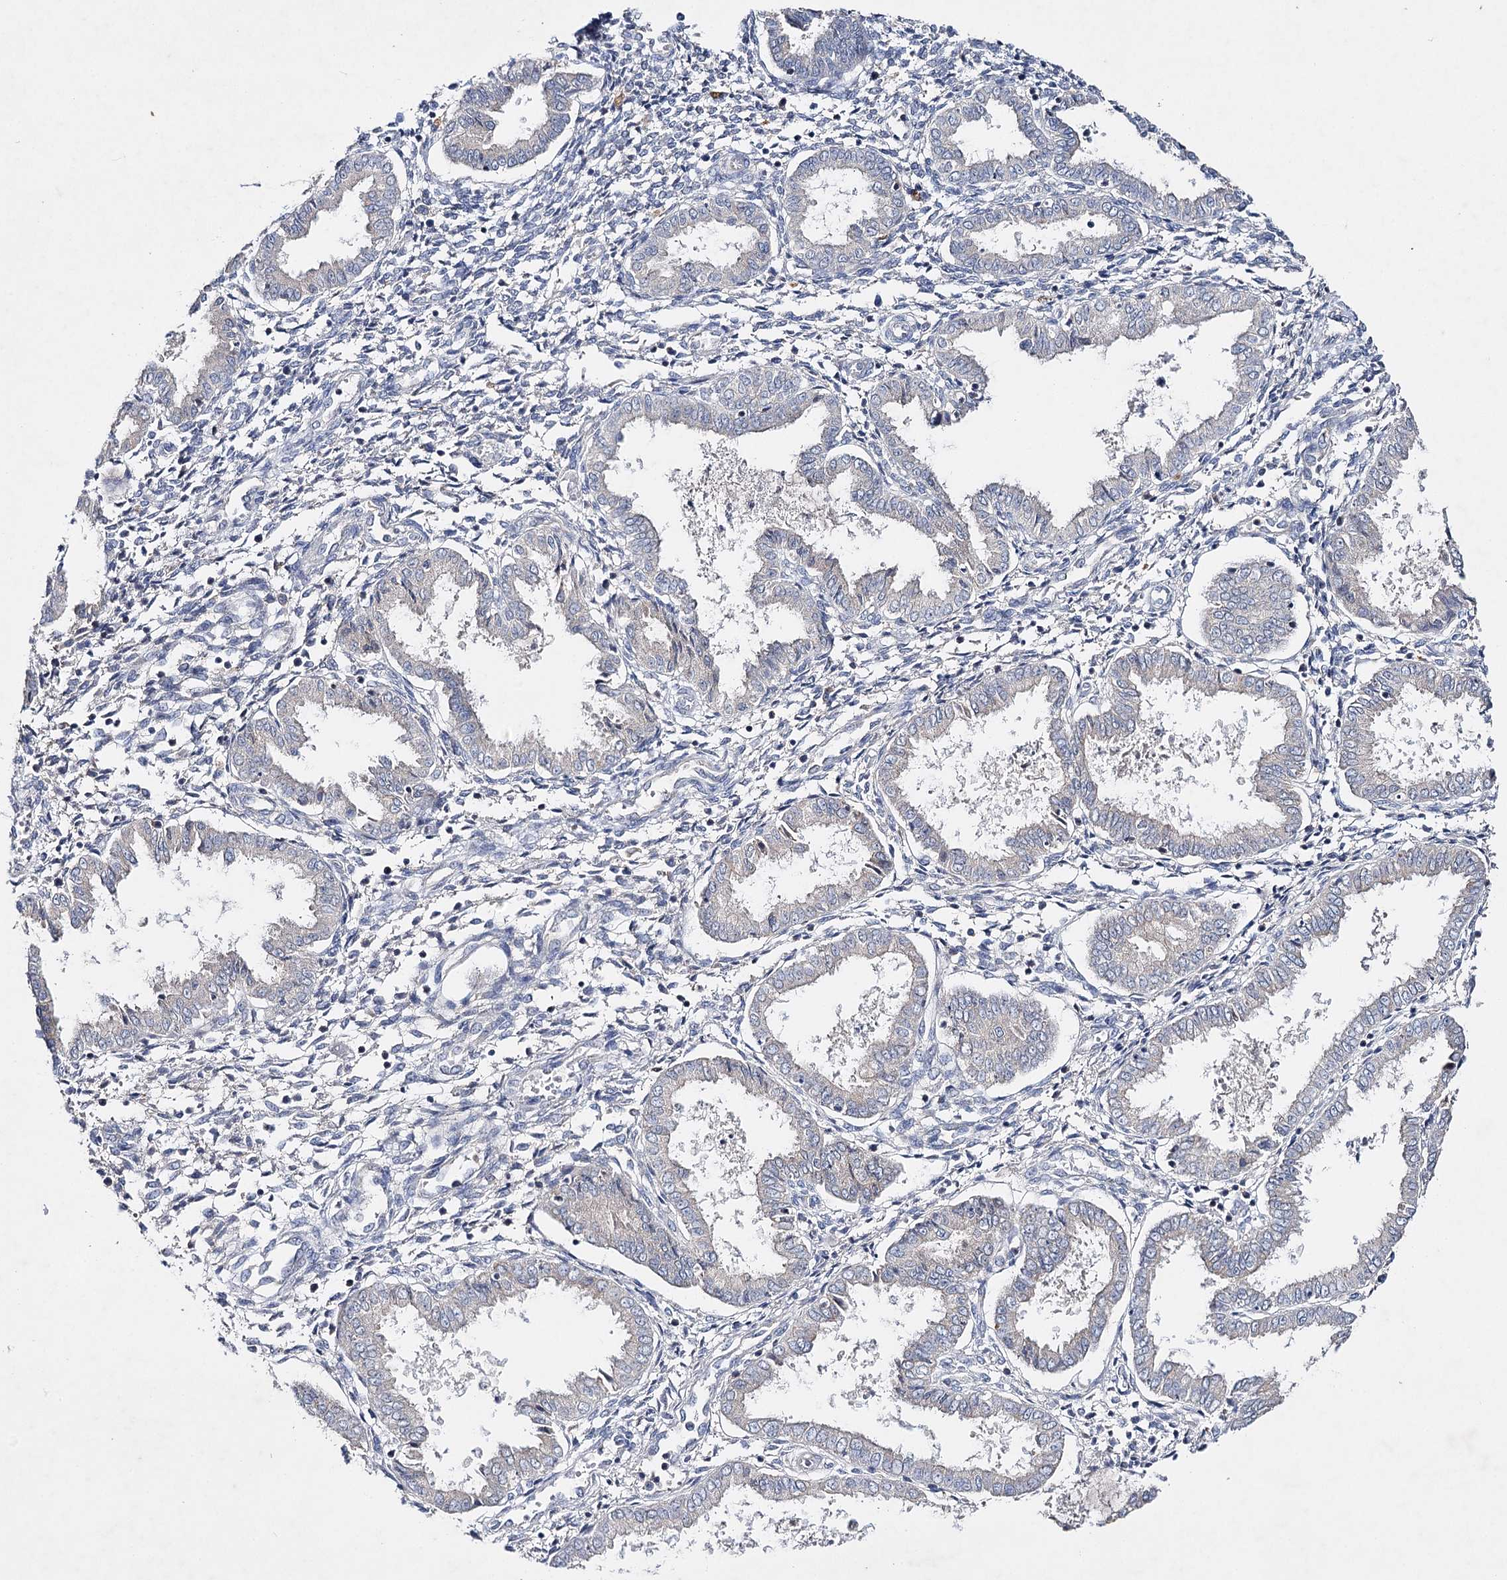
{"staining": {"intensity": "negative", "quantity": "none", "location": "none"}, "tissue": "endometrium", "cell_type": "Cells in endometrial stroma", "image_type": "normal", "snomed": [{"axis": "morphology", "description": "Normal tissue, NOS"}, {"axis": "topography", "description": "Endometrium"}], "caption": "Immunohistochemistry of unremarkable human endometrium exhibits no expression in cells in endometrial stroma.", "gene": "IL1RAP", "patient": {"sex": "female", "age": 33}}